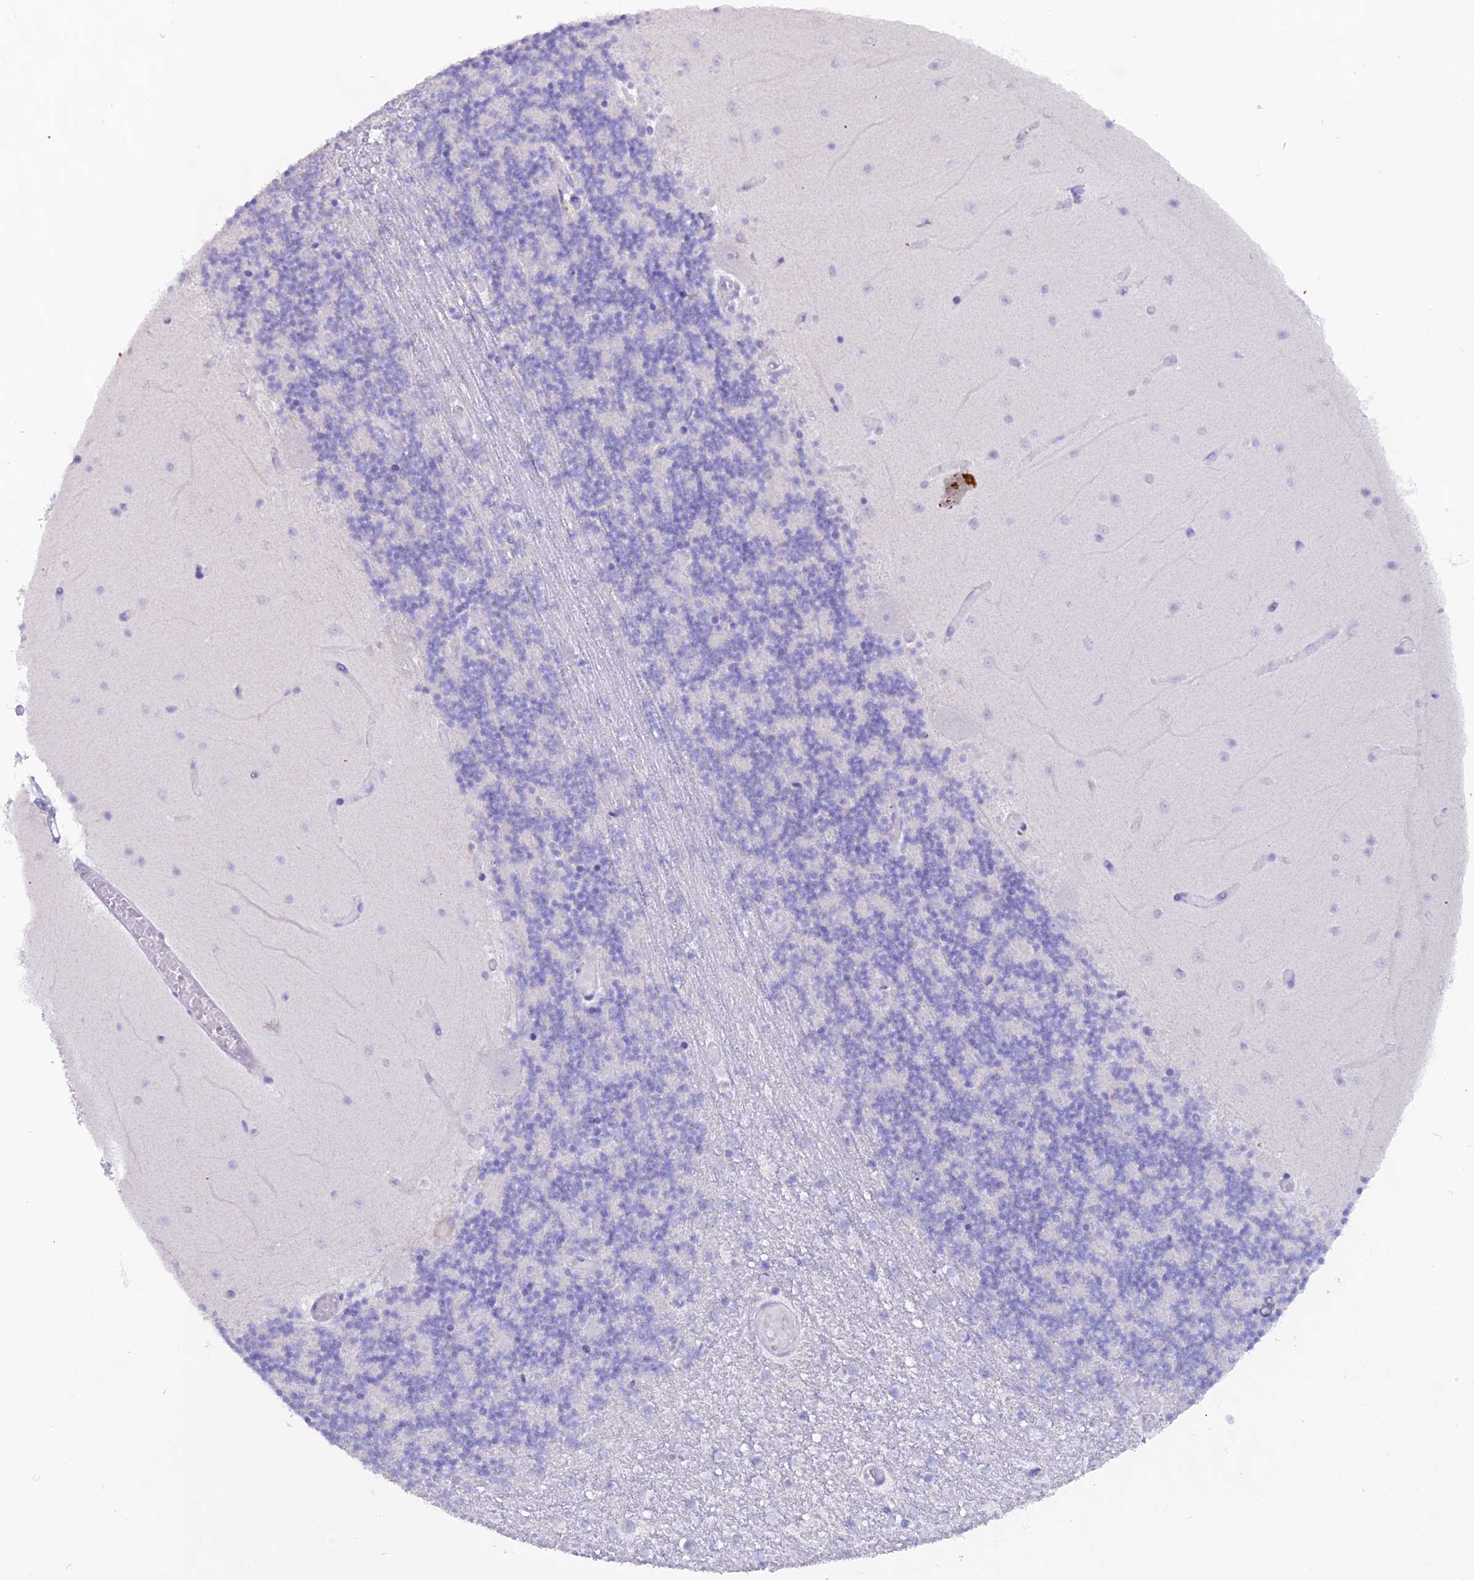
{"staining": {"intensity": "negative", "quantity": "none", "location": "none"}, "tissue": "cerebellum", "cell_type": "Cells in granular layer", "image_type": "normal", "snomed": [{"axis": "morphology", "description": "Normal tissue, NOS"}, {"axis": "topography", "description": "Cerebellum"}], "caption": "DAB (3,3'-diaminobenzidine) immunohistochemical staining of benign human cerebellum demonstrates no significant expression in cells in granular layer.", "gene": "CGB1", "patient": {"sex": "female", "age": 28}}